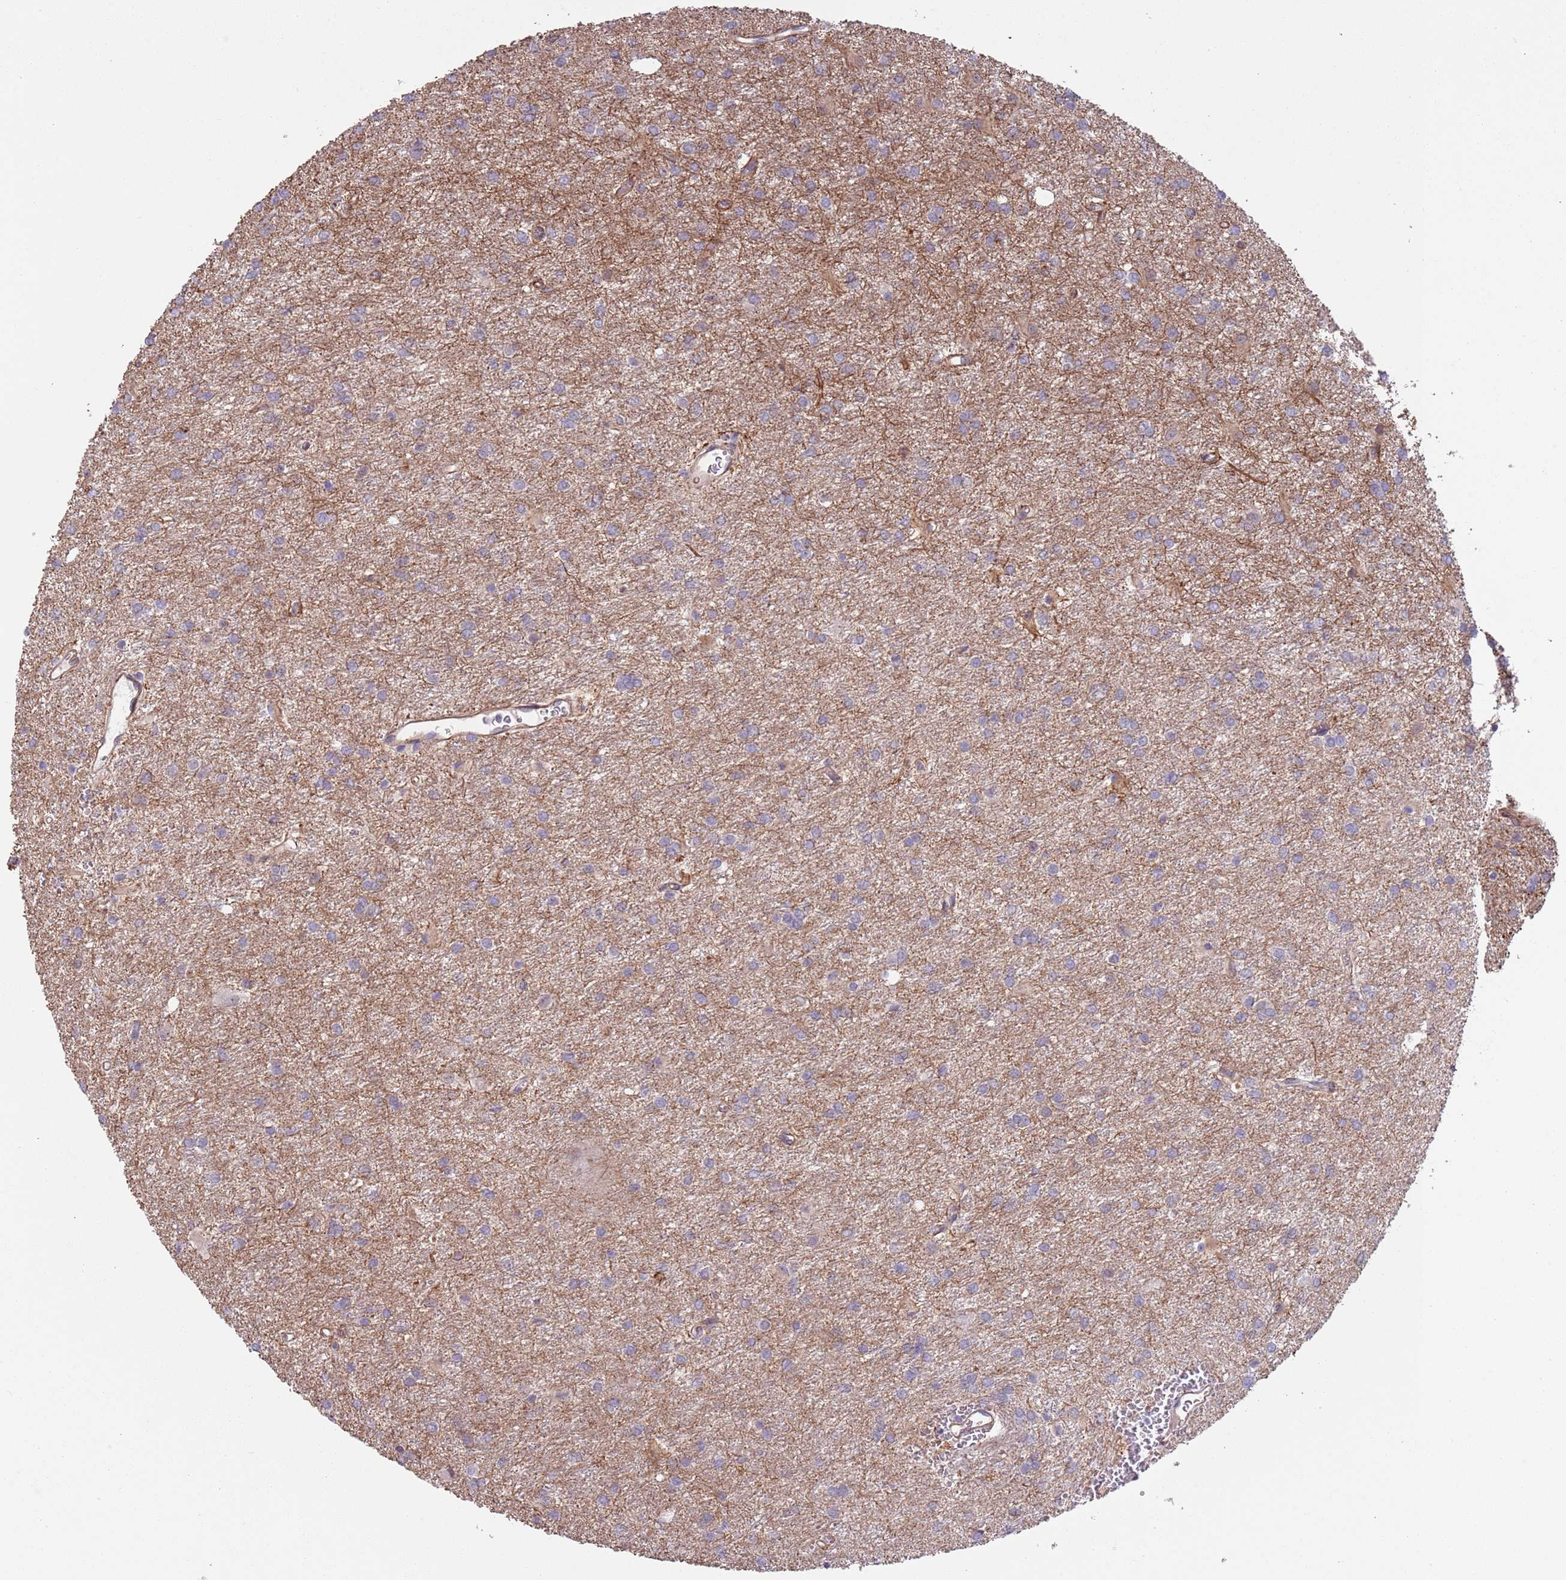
{"staining": {"intensity": "weak", "quantity": "25%-75%", "location": "cytoplasmic/membranous"}, "tissue": "glioma", "cell_type": "Tumor cells", "image_type": "cancer", "snomed": [{"axis": "morphology", "description": "Glioma, malignant, High grade"}, {"axis": "topography", "description": "Brain"}], "caption": "Immunohistochemistry photomicrograph of neoplastic tissue: glioma stained using IHC displays low levels of weak protein expression localized specifically in the cytoplasmic/membranous of tumor cells, appearing as a cytoplasmic/membranous brown color.", "gene": "CREBZF", "patient": {"sex": "female", "age": 50}}